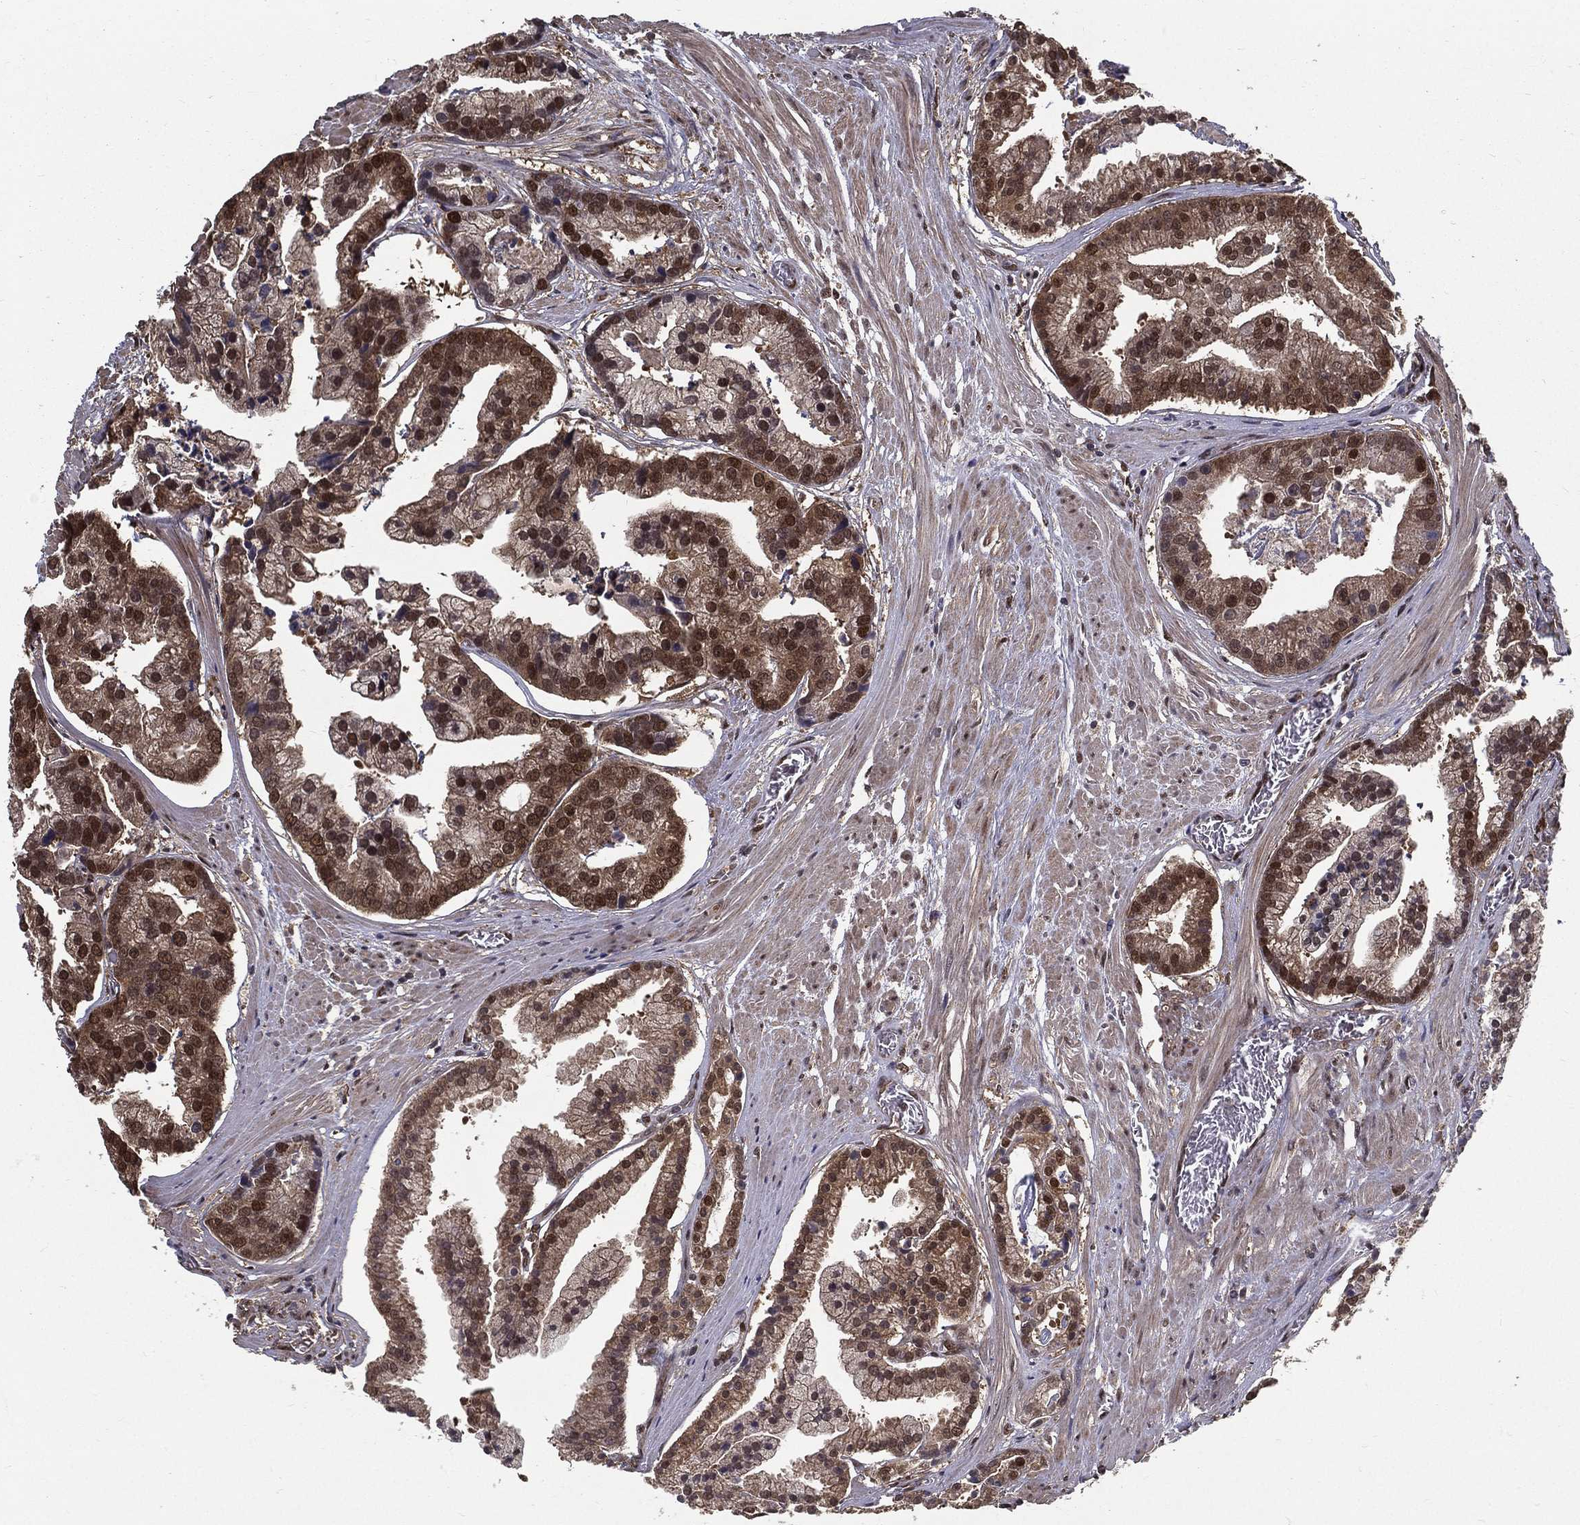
{"staining": {"intensity": "strong", "quantity": "25%-75%", "location": "cytoplasmic/membranous,nuclear"}, "tissue": "prostate cancer", "cell_type": "Tumor cells", "image_type": "cancer", "snomed": [{"axis": "morphology", "description": "Adenocarcinoma, NOS"}, {"axis": "topography", "description": "Prostate and seminal vesicle, NOS"}, {"axis": "topography", "description": "Prostate"}], "caption": "Immunohistochemical staining of prostate cancer demonstrates strong cytoplasmic/membranous and nuclear protein positivity in about 25%-75% of tumor cells.", "gene": "CARM1", "patient": {"sex": "male", "age": 44}}